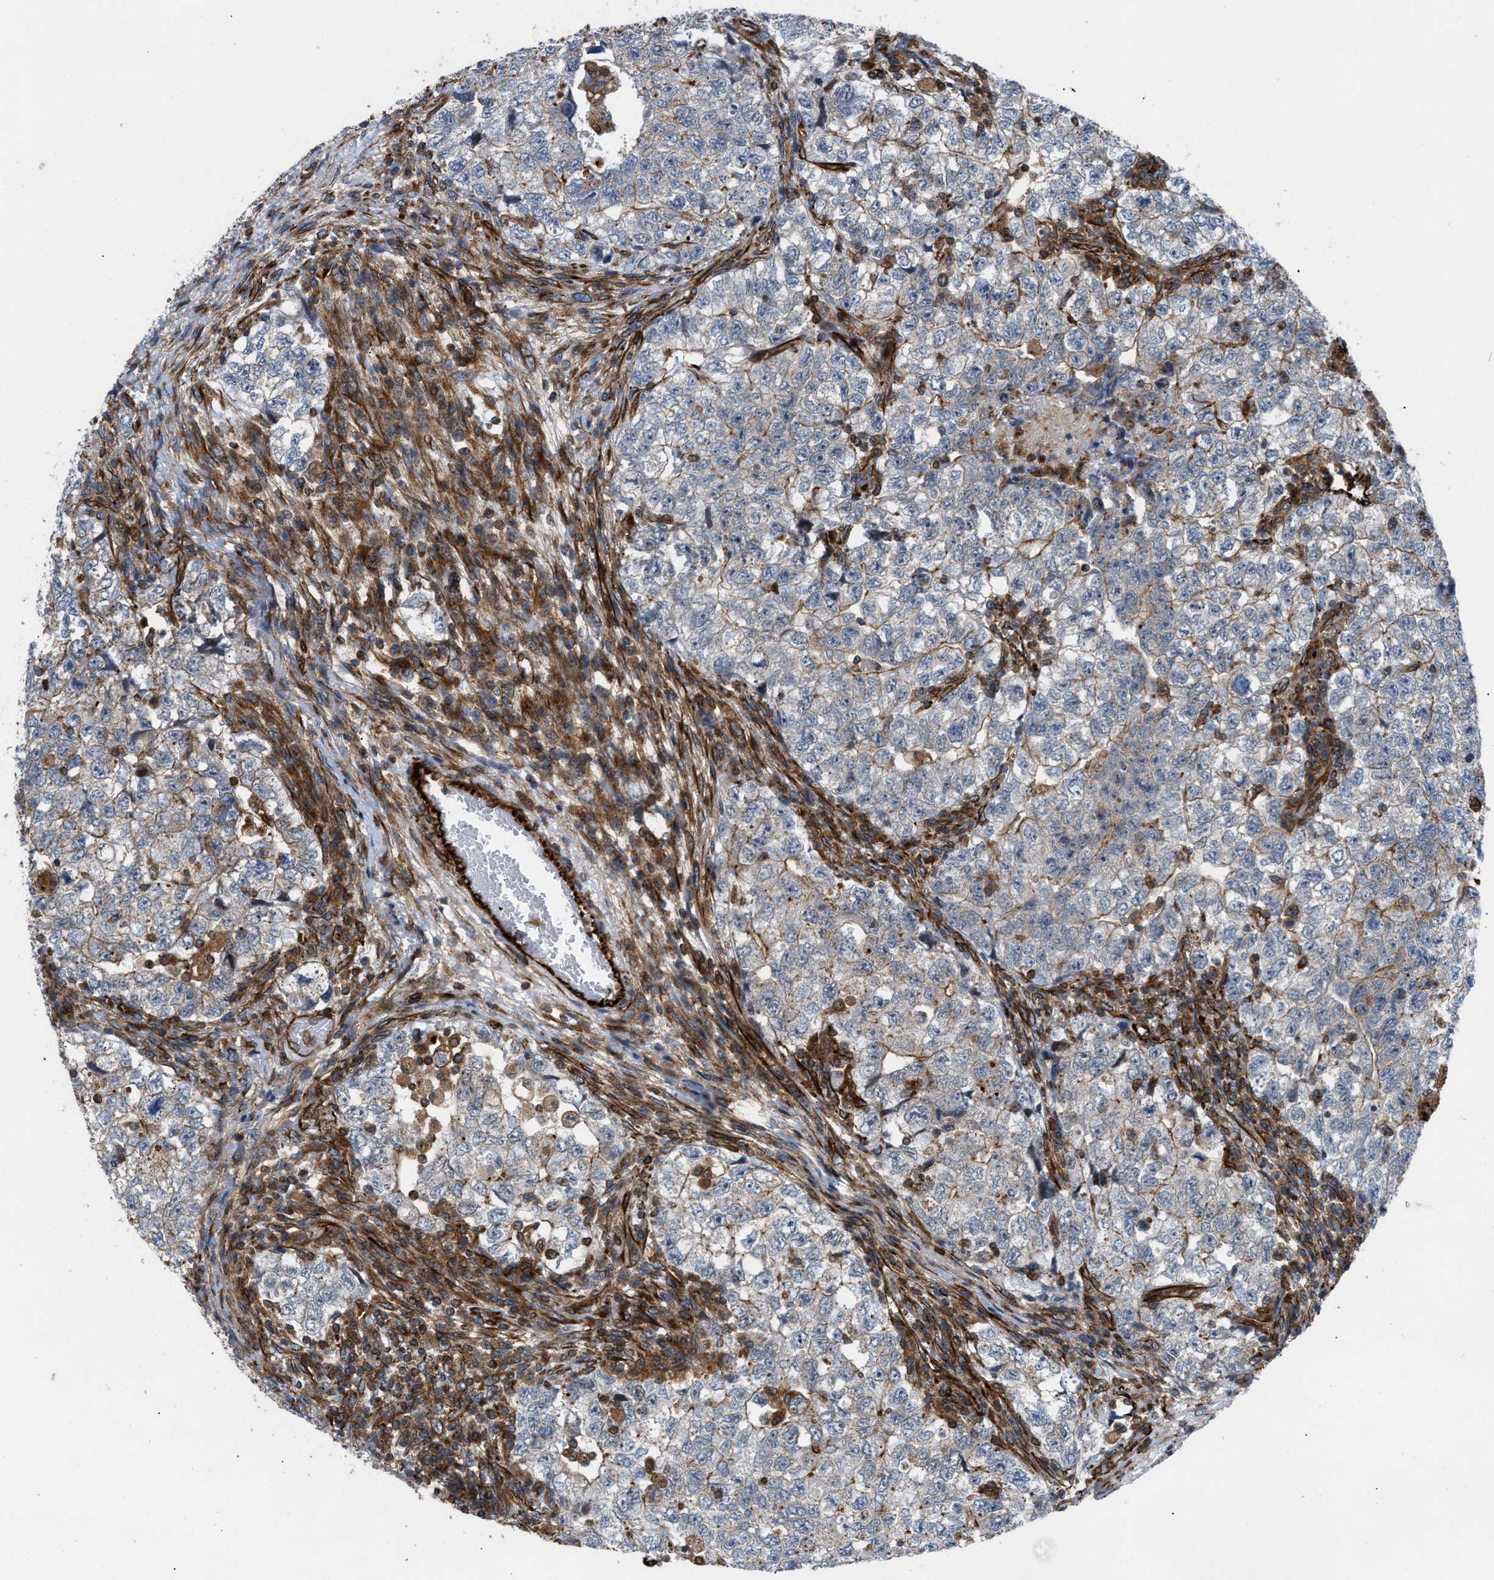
{"staining": {"intensity": "negative", "quantity": "none", "location": "none"}, "tissue": "testis cancer", "cell_type": "Tumor cells", "image_type": "cancer", "snomed": [{"axis": "morphology", "description": "Carcinoma, Embryonal, NOS"}, {"axis": "topography", "description": "Testis"}], "caption": "The micrograph shows no significant positivity in tumor cells of testis cancer. Nuclei are stained in blue.", "gene": "PTPRE", "patient": {"sex": "male", "age": 36}}